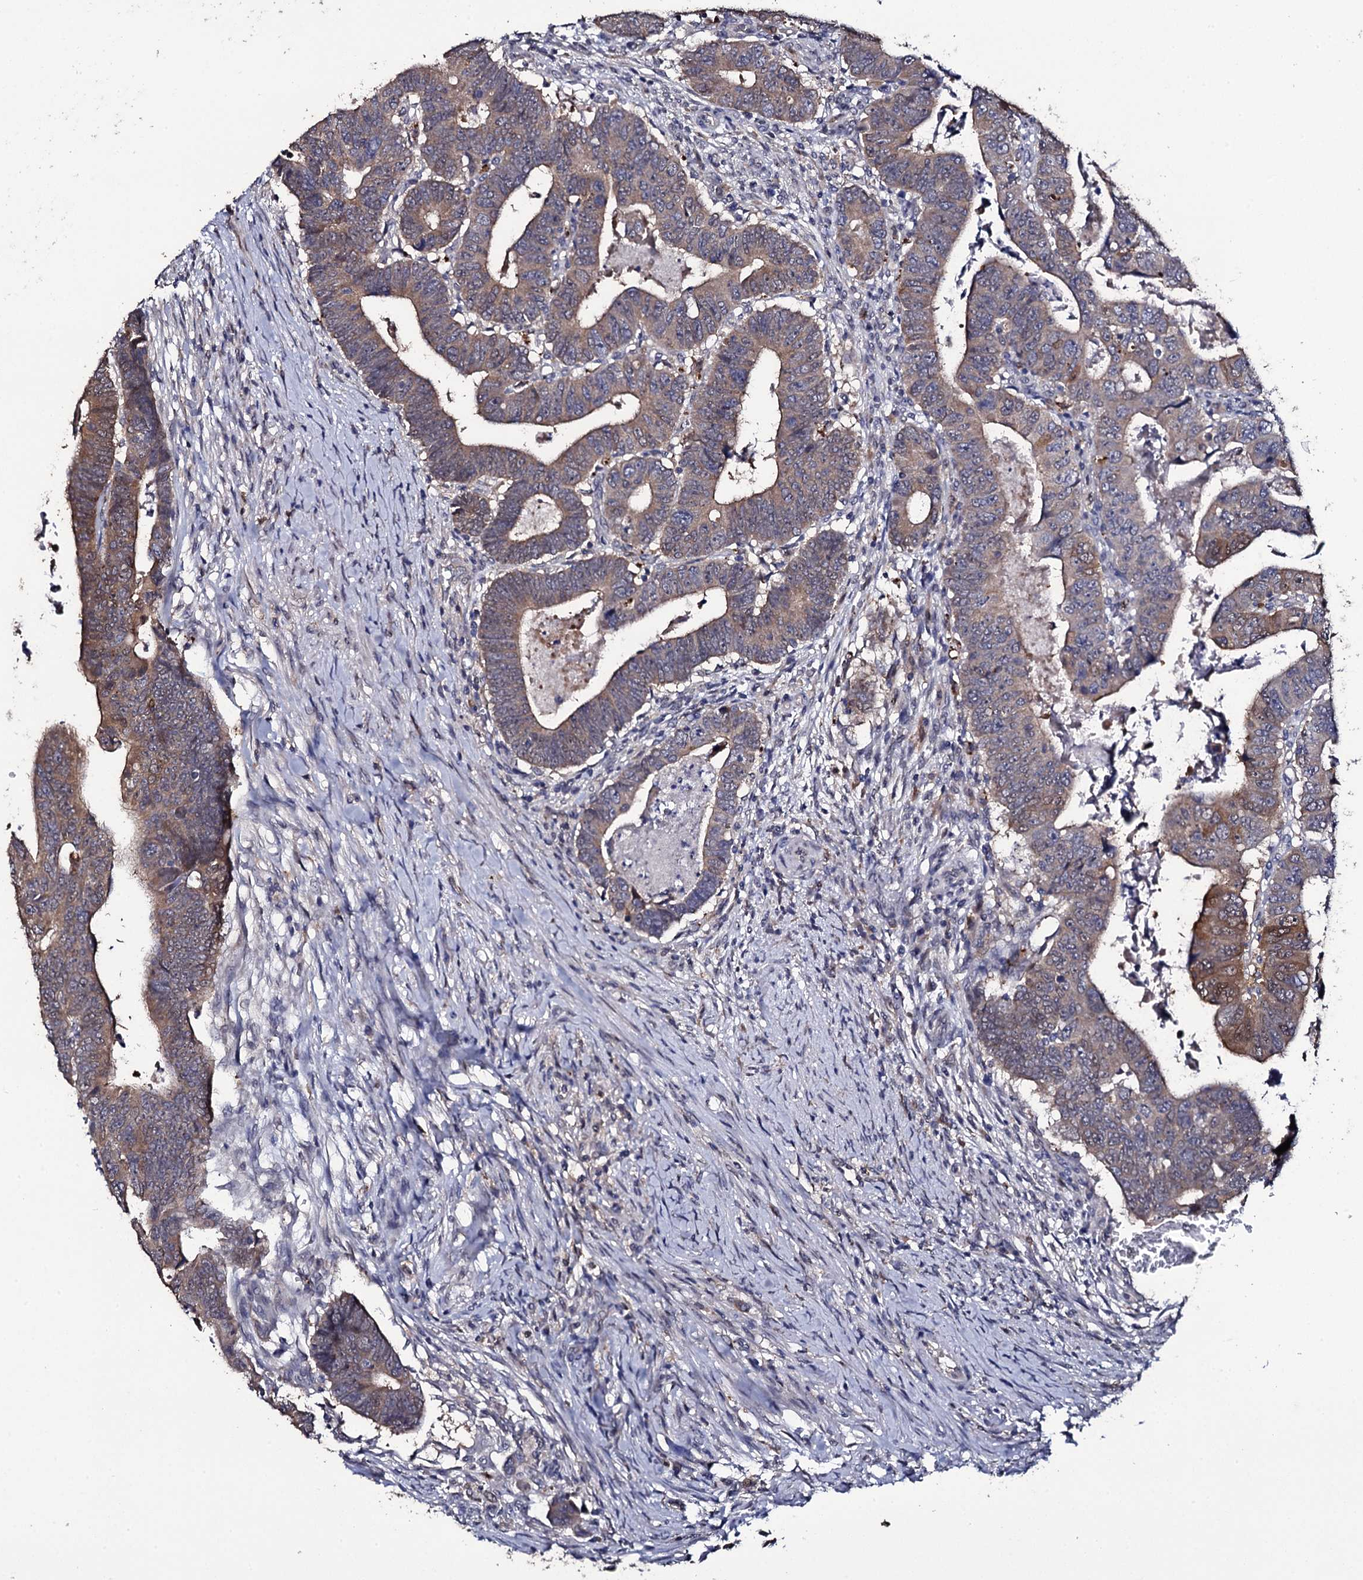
{"staining": {"intensity": "moderate", "quantity": "25%-75%", "location": "cytoplasmic/membranous"}, "tissue": "colorectal cancer", "cell_type": "Tumor cells", "image_type": "cancer", "snomed": [{"axis": "morphology", "description": "Normal tissue, NOS"}, {"axis": "morphology", "description": "Adenocarcinoma, NOS"}, {"axis": "topography", "description": "Rectum"}], "caption": "Immunohistochemical staining of adenocarcinoma (colorectal) exhibits medium levels of moderate cytoplasmic/membranous protein expression in approximately 25%-75% of tumor cells.", "gene": "CRYL1", "patient": {"sex": "female", "age": 65}}